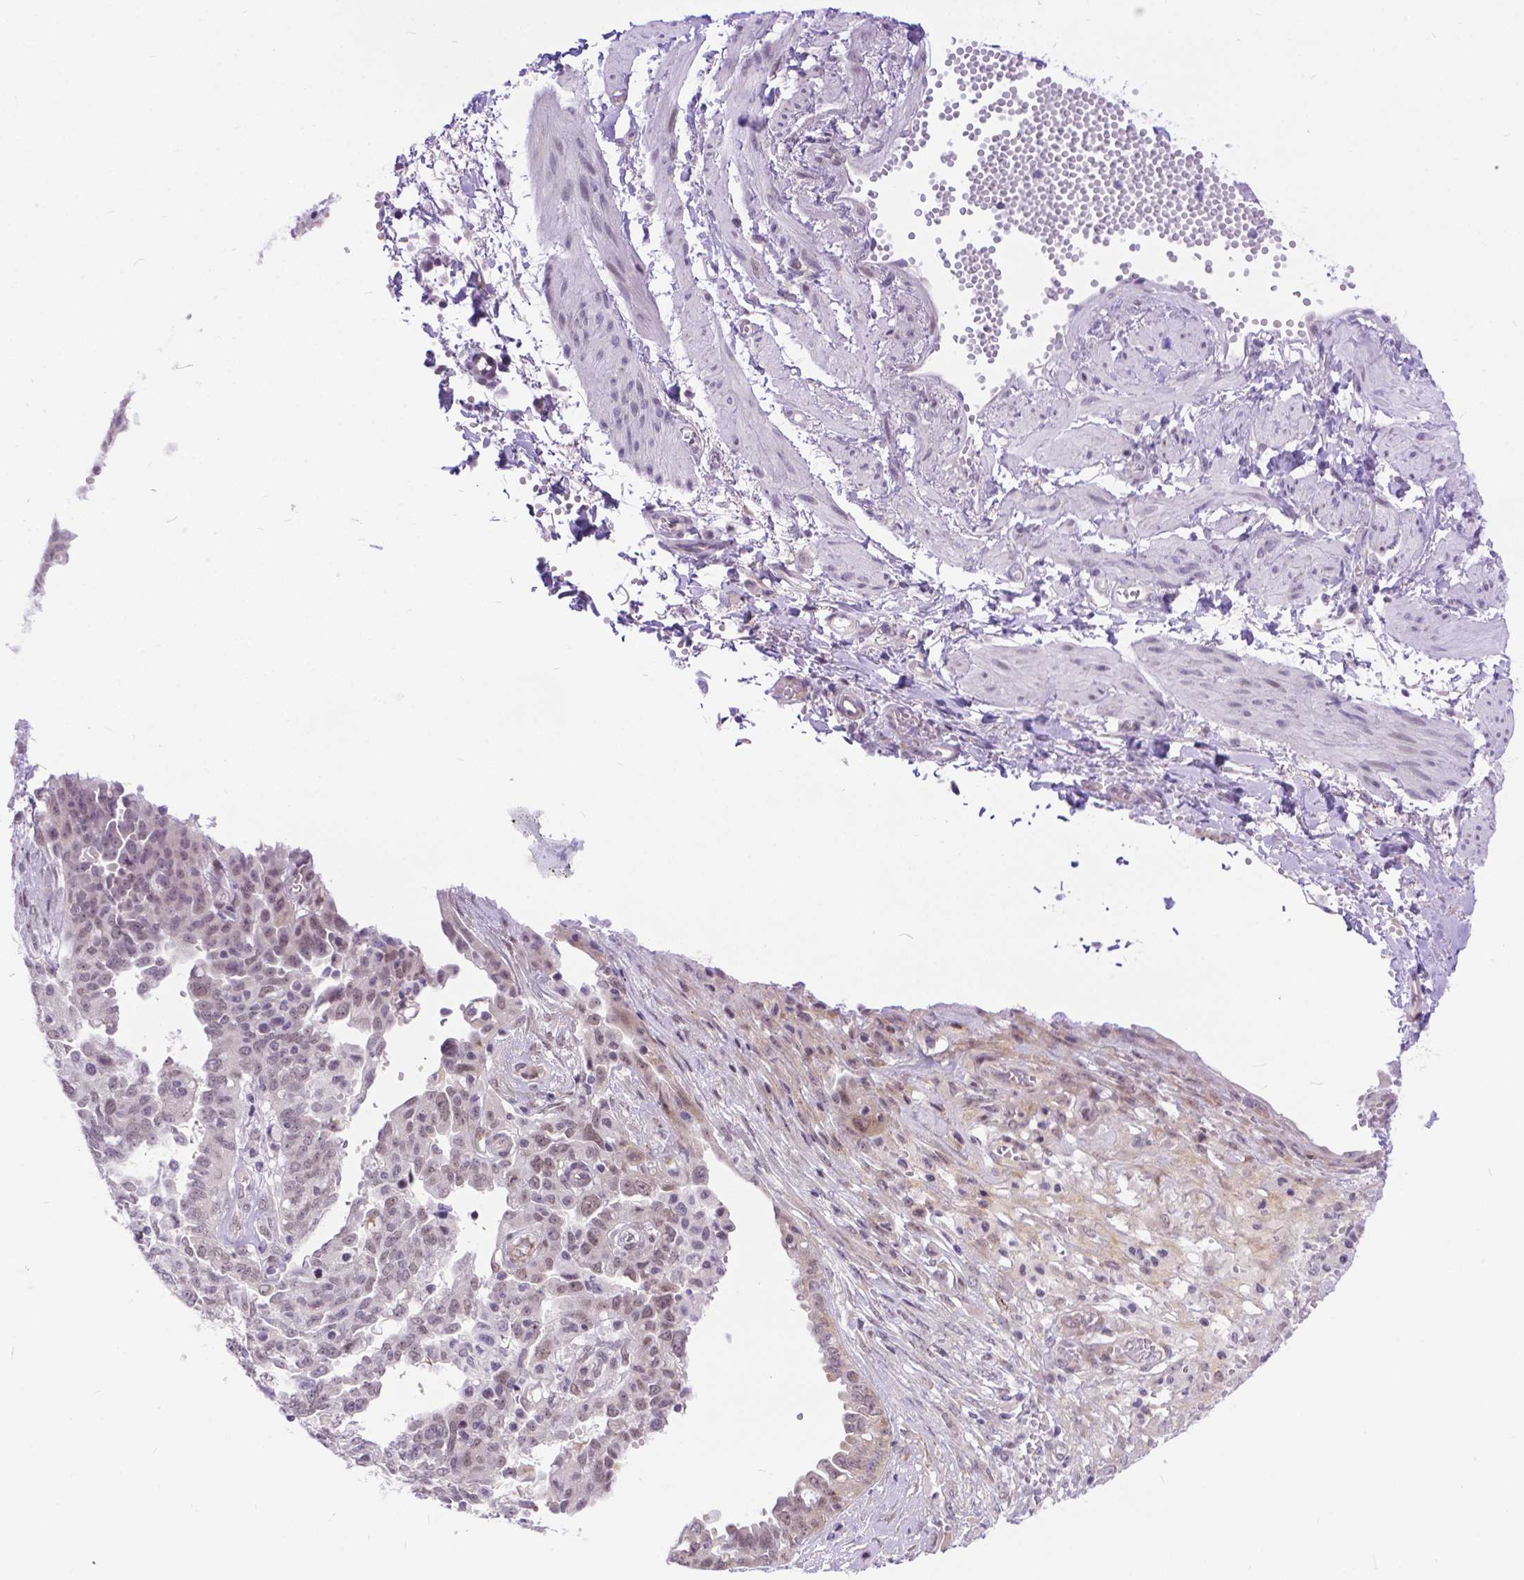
{"staining": {"intensity": "weak", "quantity": "25%-75%", "location": "nuclear"}, "tissue": "ovarian cancer", "cell_type": "Tumor cells", "image_type": "cancer", "snomed": [{"axis": "morphology", "description": "Cystadenocarcinoma, serous, NOS"}, {"axis": "topography", "description": "Ovary"}], "caption": "Tumor cells exhibit low levels of weak nuclear expression in about 25%-75% of cells in ovarian serous cystadenocarcinoma.", "gene": "FAM124B", "patient": {"sex": "female", "age": 67}}